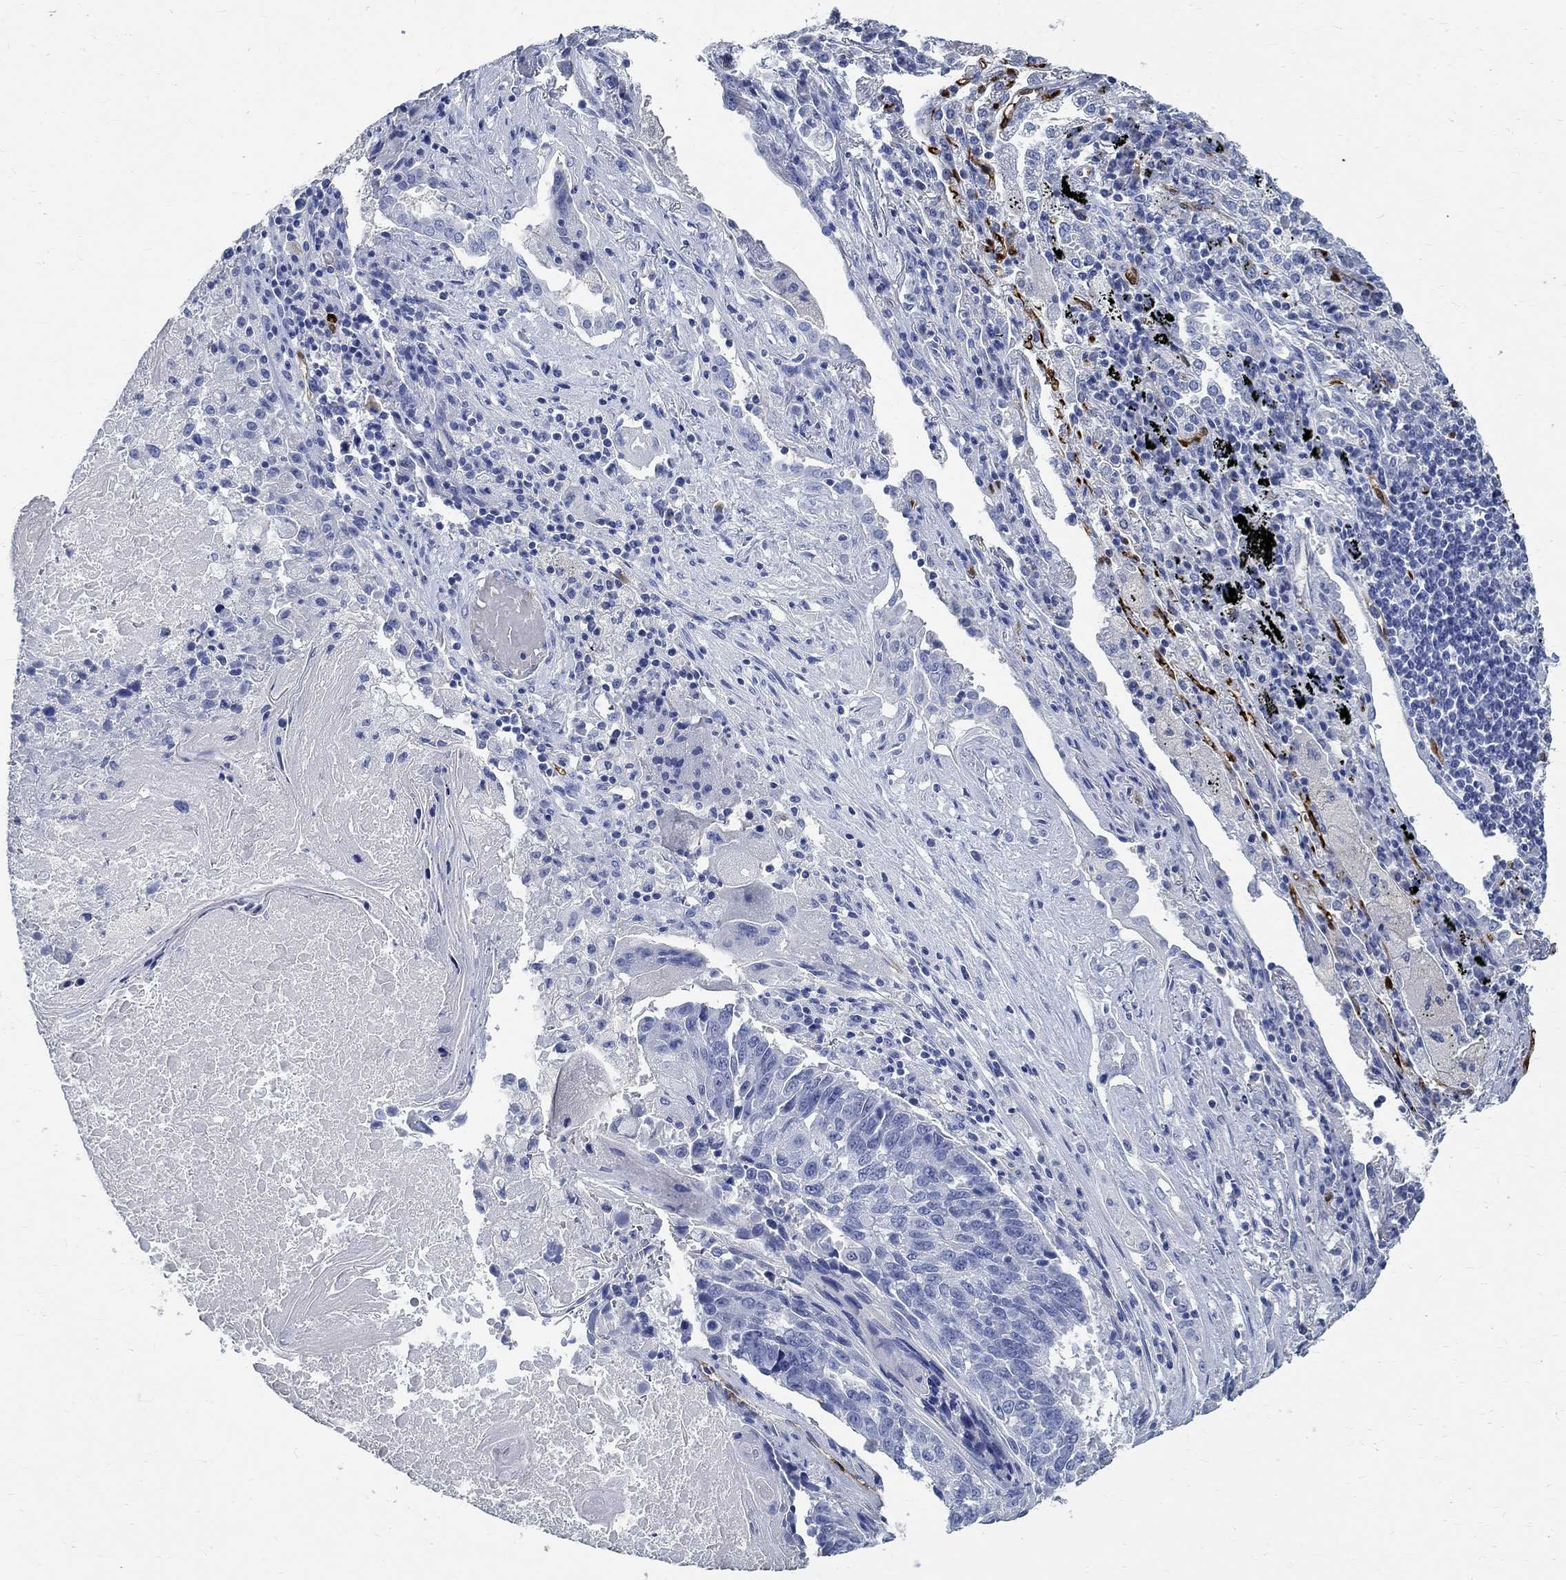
{"staining": {"intensity": "negative", "quantity": "none", "location": "none"}, "tissue": "lung cancer", "cell_type": "Tumor cells", "image_type": "cancer", "snomed": [{"axis": "morphology", "description": "Squamous cell carcinoma, NOS"}, {"axis": "topography", "description": "Lung"}], "caption": "Tumor cells are negative for protein expression in human lung cancer (squamous cell carcinoma).", "gene": "PRX", "patient": {"sex": "male", "age": 73}}